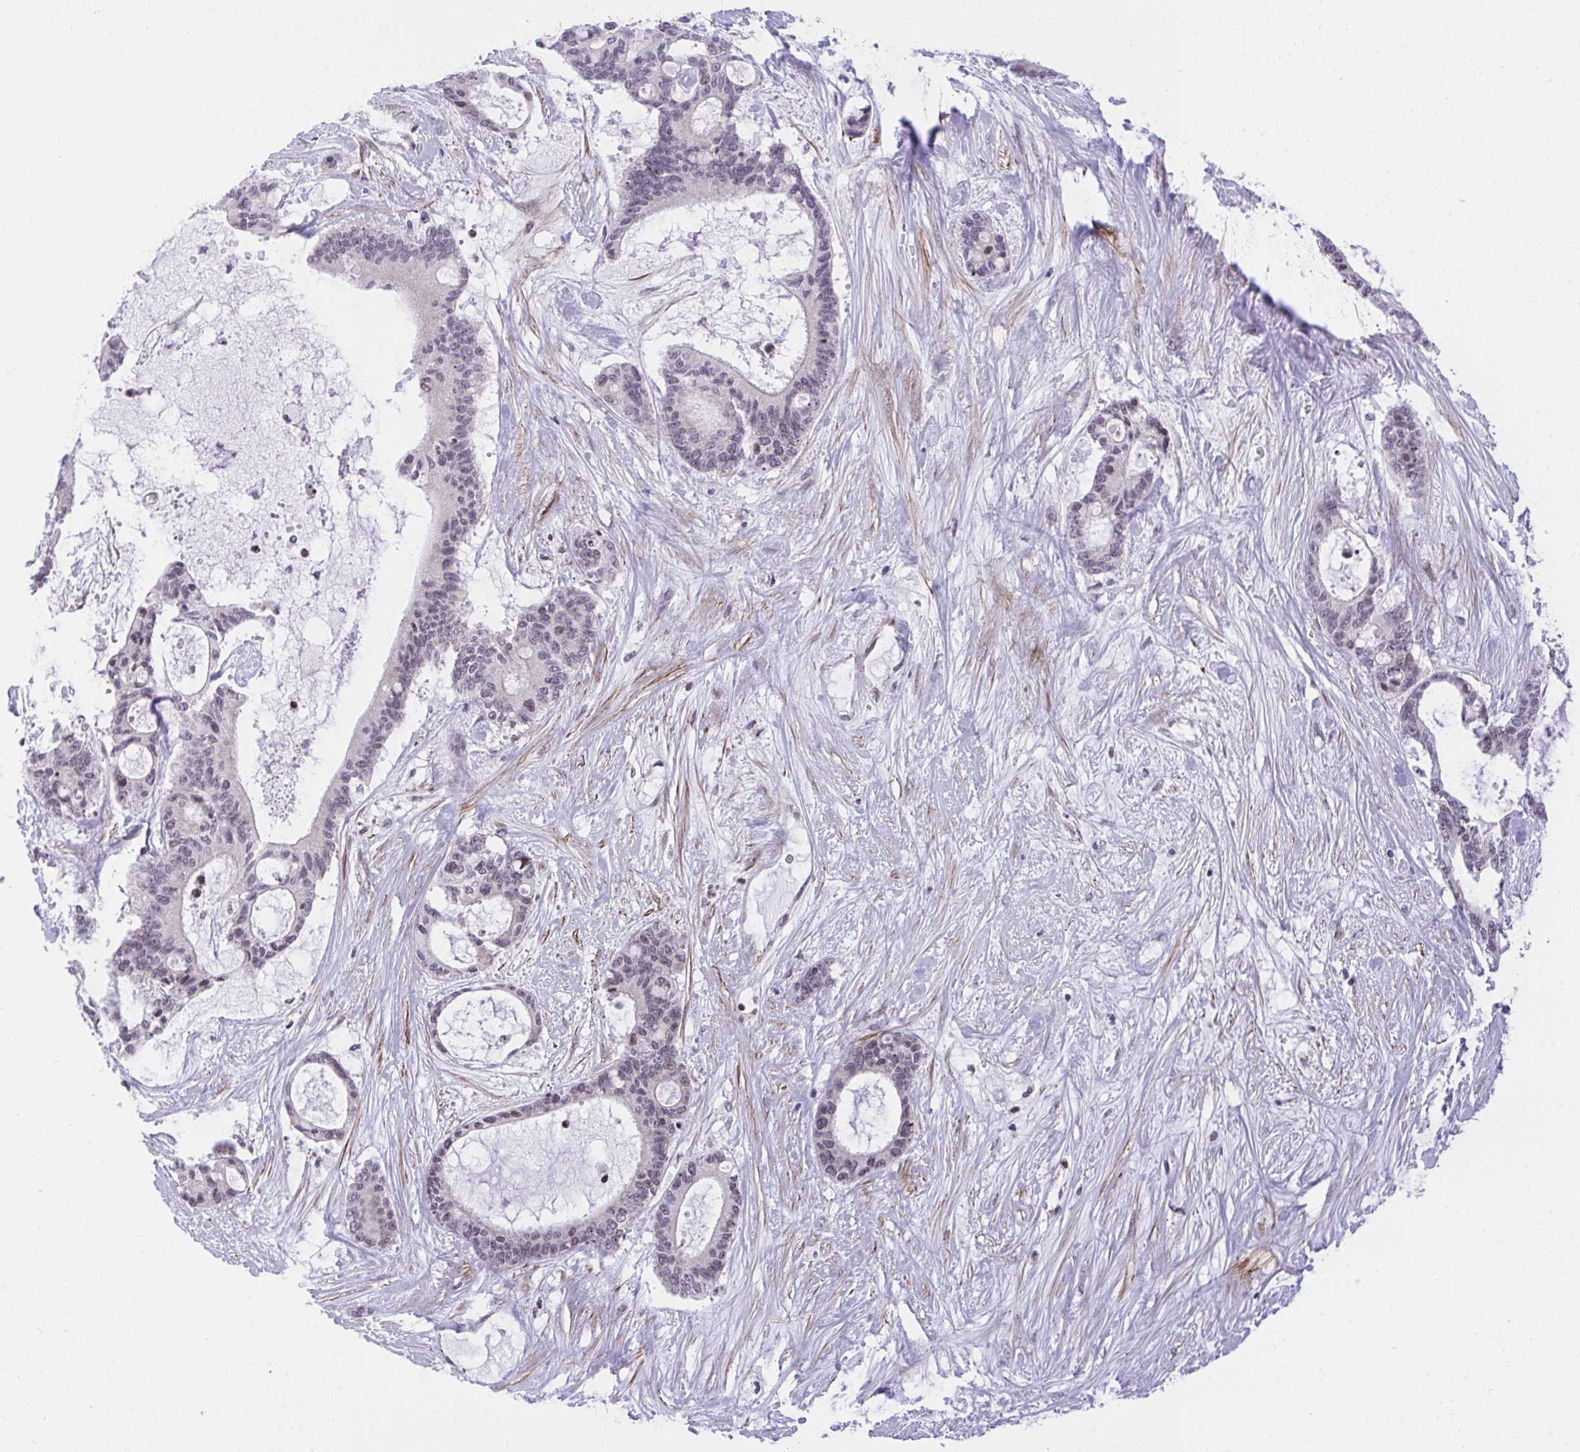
{"staining": {"intensity": "negative", "quantity": "none", "location": "none"}, "tissue": "liver cancer", "cell_type": "Tumor cells", "image_type": "cancer", "snomed": [{"axis": "morphology", "description": "Normal tissue, NOS"}, {"axis": "morphology", "description": "Cholangiocarcinoma"}, {"axis": "topography", "description": "Liver"}, {"axis": "topography", "description": "Peripheral nerve tissue"}], "caption": "Liver cholangiocarcinoma stained for a protein using immunohistochemistry reveals no staining tumor cells.", "gene": "KCNN4", "patient": {"sex": "female", "age": 73}}